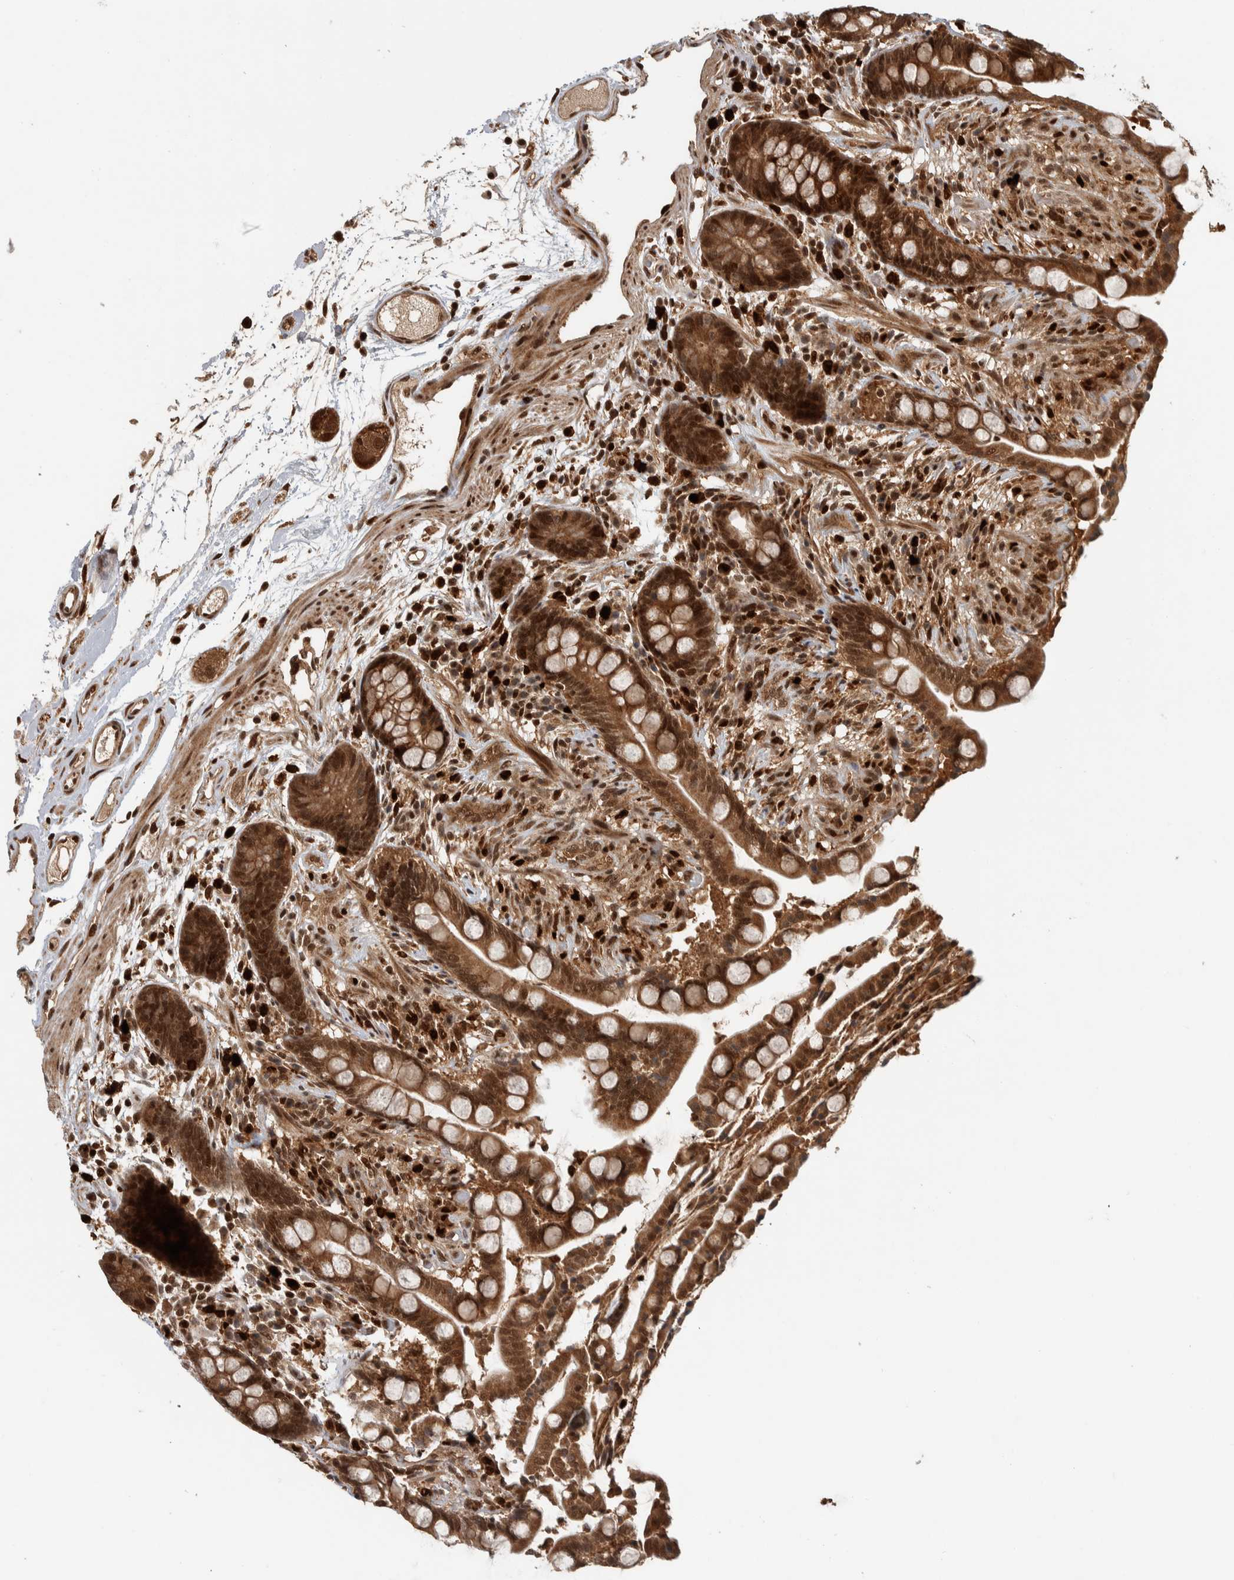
{"staining": {"intensity": "strong", "quantity": ">75%", "location": "cytoplasmic/membranous,nuclear"}, "tissue": "colon", "cell_type": "Endothelial cells", "image_type": "normal", "snomed": [{"axis": "morphology", "description": "Normal tissue, NOS"}, {"axis": "topography", "description": "Colon"}], "caption": "Colon stained with DAB (3,3'-diaminobenzidine) IHC displays high levels of strong cytoplasmic/membranous,nuclear expression in approximately >75% of endothelial cells. The staining is performed using DAB (3,3'-diaminobenzidine) brown chromogen to label protein expression. The nuclei are counter-stained blue using hematoxylin.", "gene": "RPS6KA4", "patient": {"sex": "male", "age": 73}}